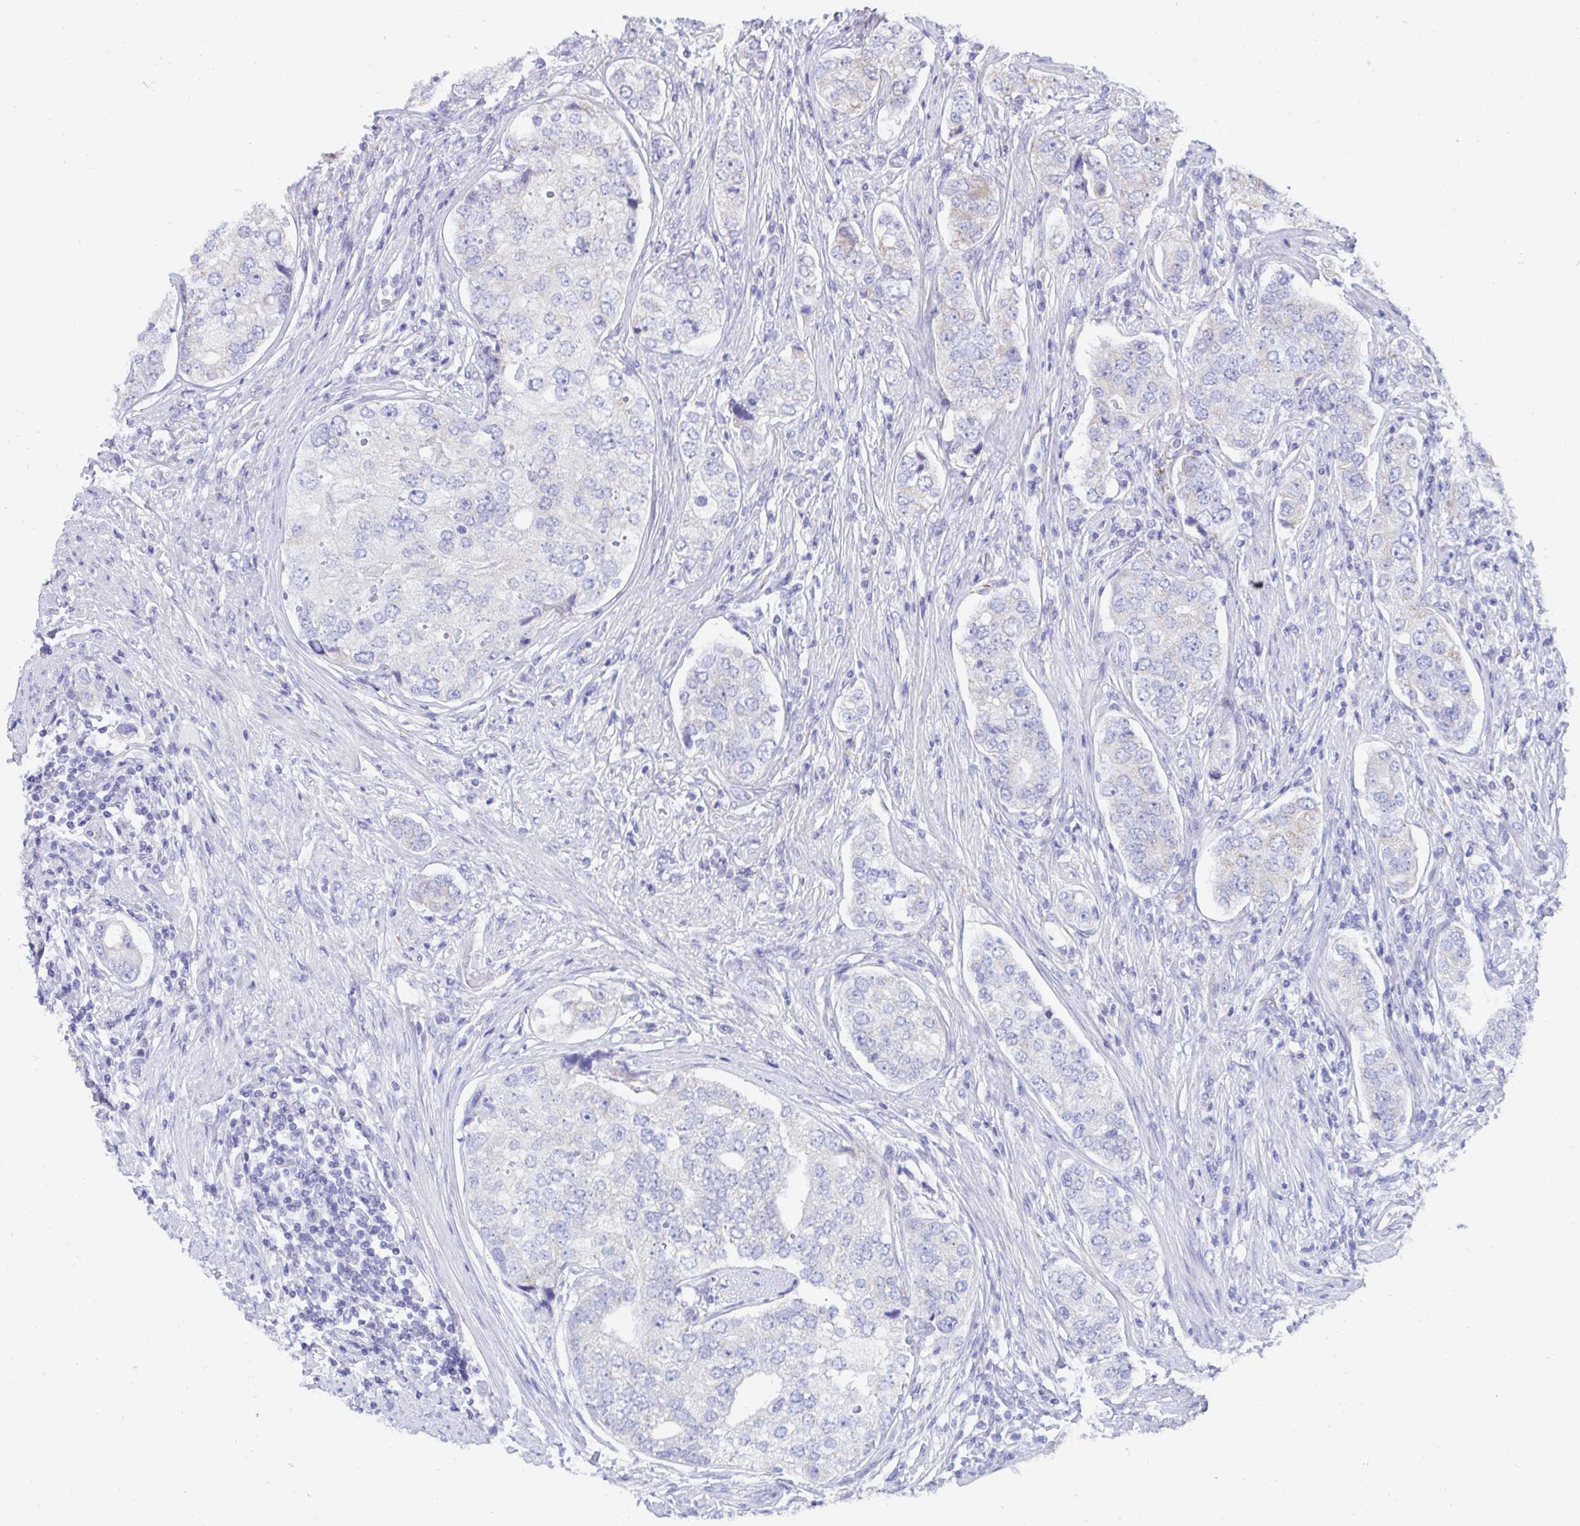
{"staining": {"intensity": "negative", "quantity": "none", "location": "none"}, "tissue": "prostate cancer", "cell_type": "Tumor cells", "image_type": "cancer", "snomed": [{"axis": "morphology", "description": "Adenocarcinoma, High grade"}, {"axis": "topography", "description": "Prostate"}], "caption": "High magnification brightfield microscopy of high-grade adenocarcinoma (prostate) stained with DAB (3,3'-diaminobenzidine) (brown) and counterstained with hematoxylin (blue): tumor cells show no significant expression.", "gene": "PC", "patient": {"sex": "male", "age": 60}}